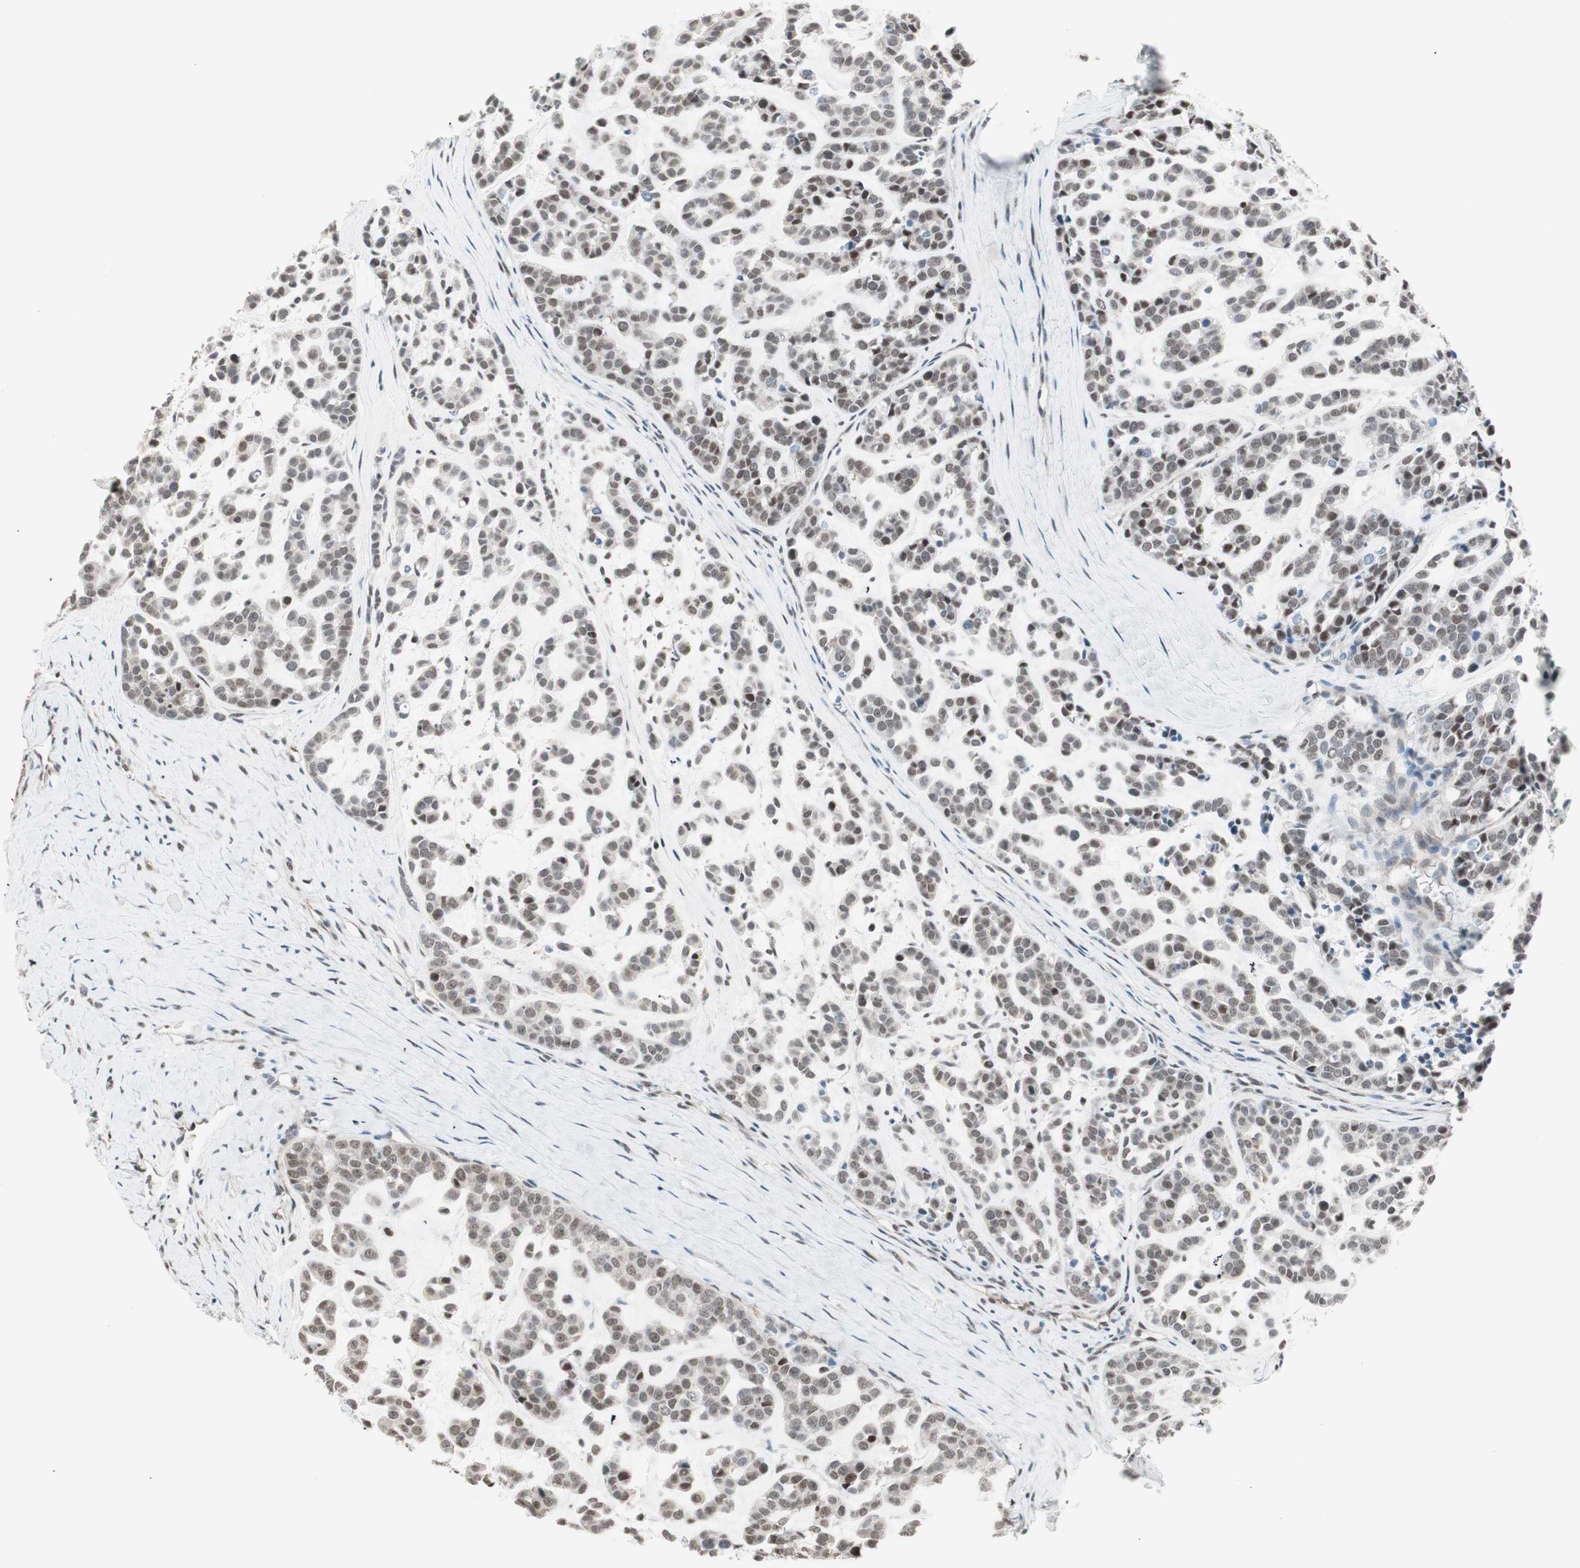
{"staining": {"intensity": "weak", "quantity": "25%-75%", "location": "nuclear"}, "tissue": "head and neck cancer", "cell_type": "Tumor cells", "image_type": "cancer", "snomed": [{"axis": "morphology", "description": "Adenocarcinoma, NOS"}, {"axis": "morphology", "description": "Adenoma, NOS"}, {"axis": "topography", "description": "Head-Neck"}], "caption": "A brown stain shows weak nuclear staining of a protein in head and neck adenoma tumor cells.", "gene": "ZBTB17", "patient": {"sex": "female", "age": 55}}